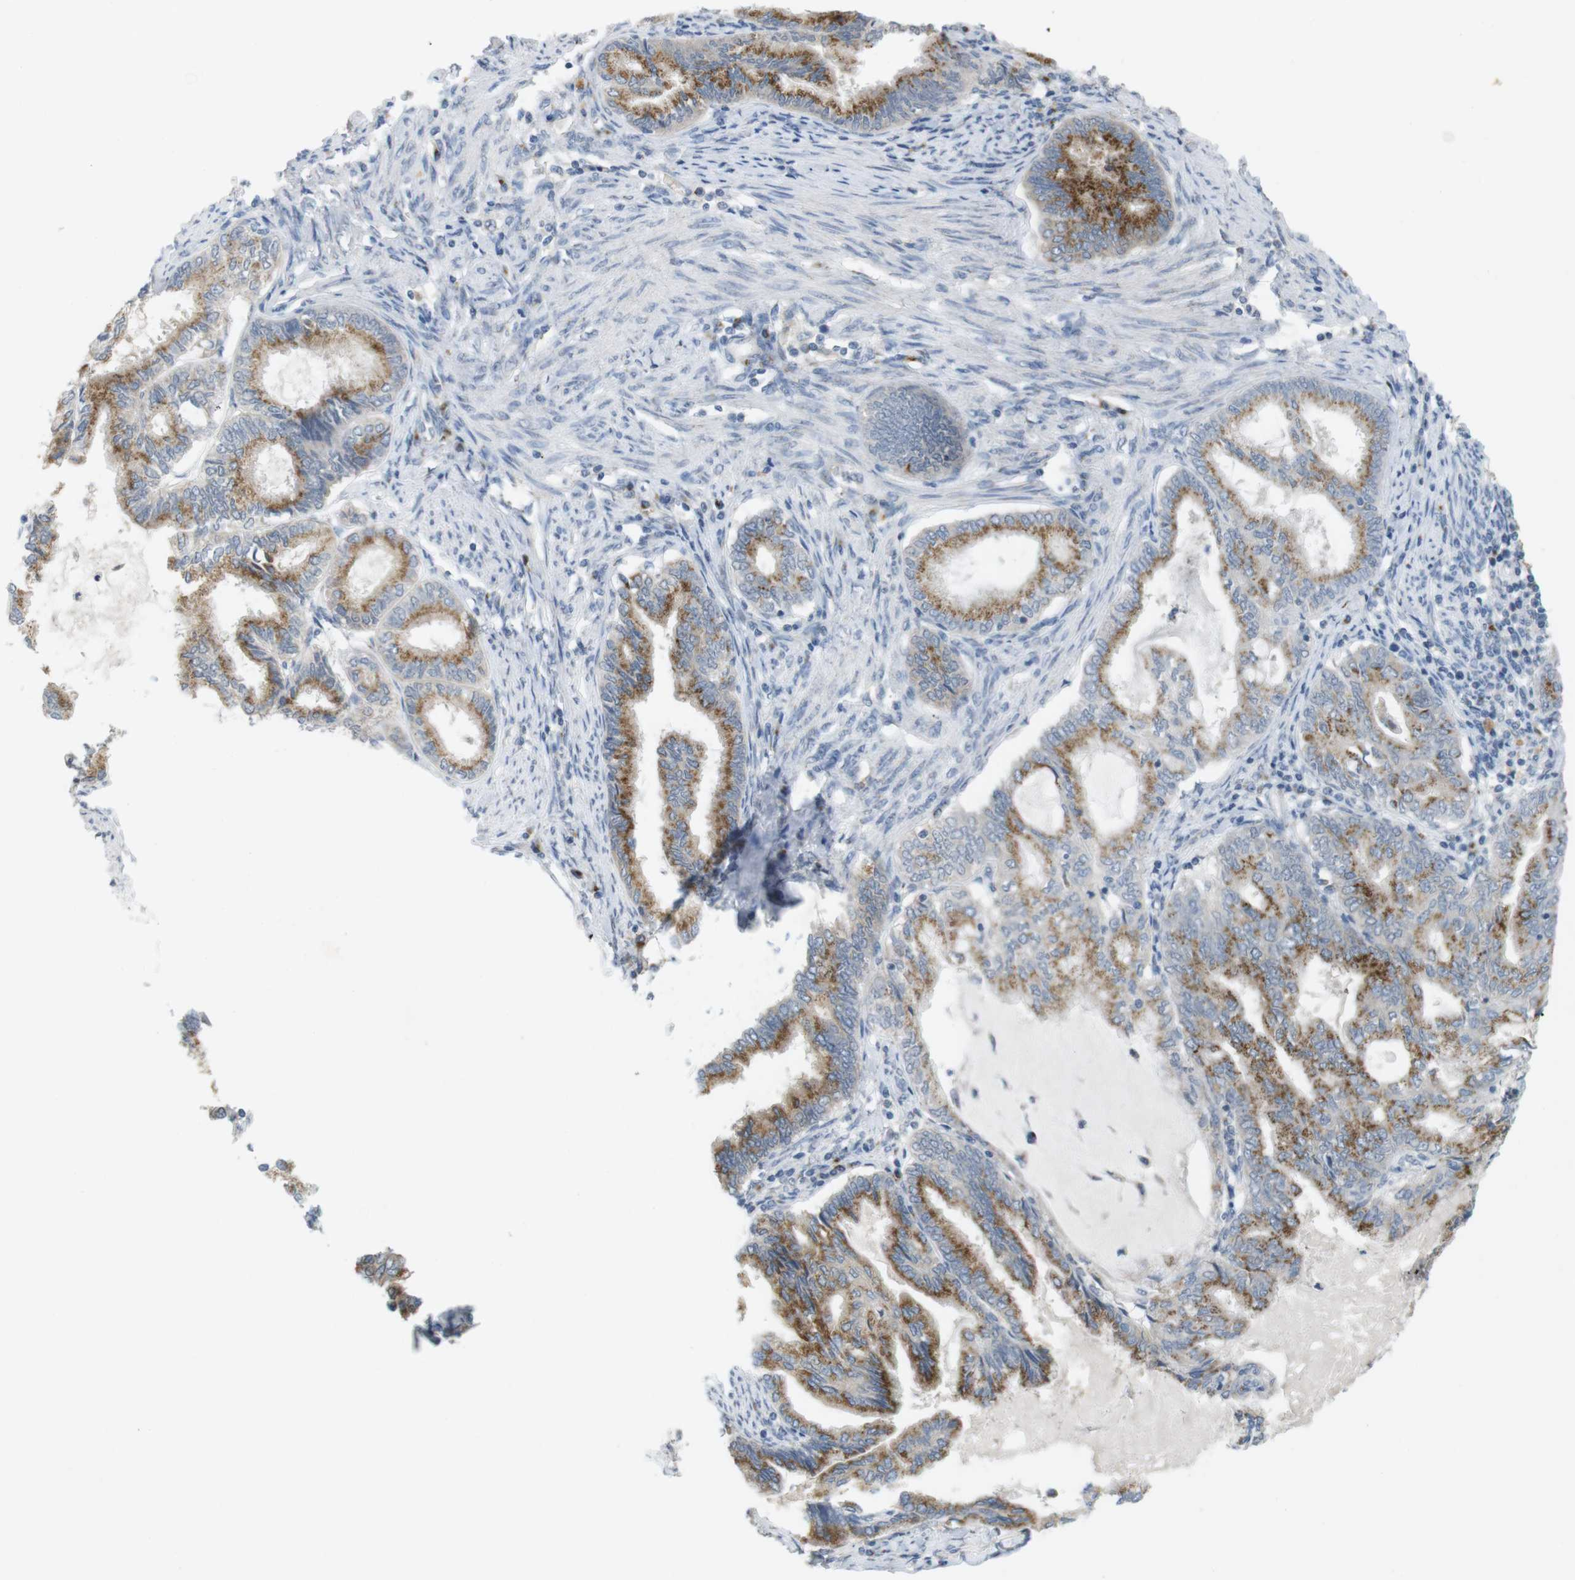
{"staining": {"intensity": "moderate", "quantity": ">75%", "location": "cytoplasmic/membranous"}, "tissue": "endometrial cancer", "cell_type": "Tumor cells", "image_type": "cancer", "snomed": [{"axis": "morphology", "description": "Adenocarcinoma, NOS"}, {"axis": "topography", "description": "Endometrium"}], "caption": "Endometrial adenocarcinoma was stained to show a protein in brown. There is medium levels of moderate cytoplasmic/membranous positivity in about >75% of tumor cells.", "gene": "YIPF3", "patient": {"sex": "female", "age": 86}}